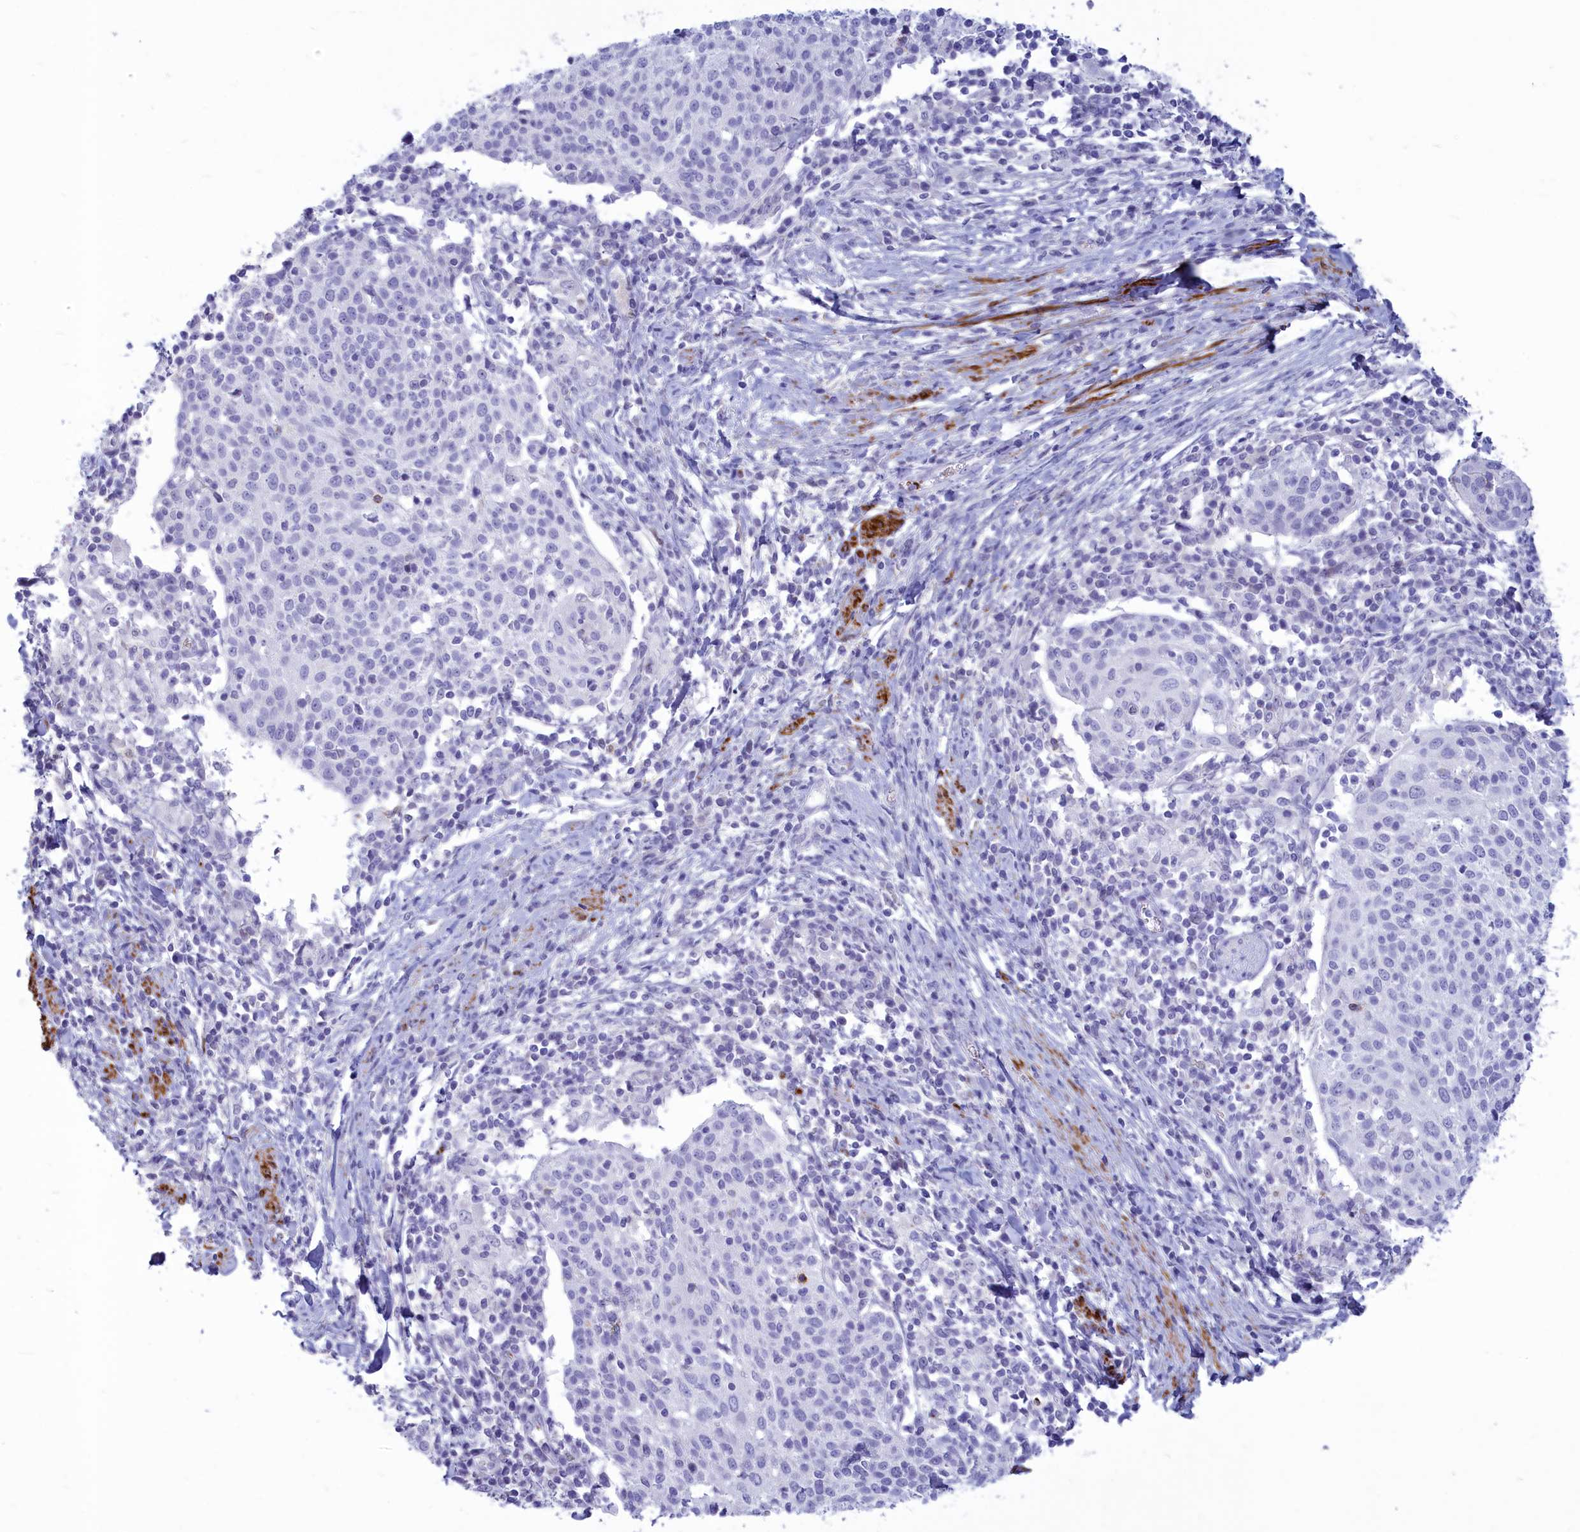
{"staining": {"intensity": "negative", "quantity": "none", "location": "none"}, "tissue": "cervical cancer", "cell_type": "Tumor cells", "image_type": "cancer", "snomed": [{"axis": "morphology", "description": "Squamous cell carcinoma, NOS"}, {"axis": "topography", "description": "Cervix"}], "caption": "Immunohistochemical staining of human cervical cancer exhibits no significant staining in tumor cells. (Immunohistochemistry, brightfield microscopy, high magnification).", "gene": "GAPDHS", "patient": {"sex": "female", "age": 52}}